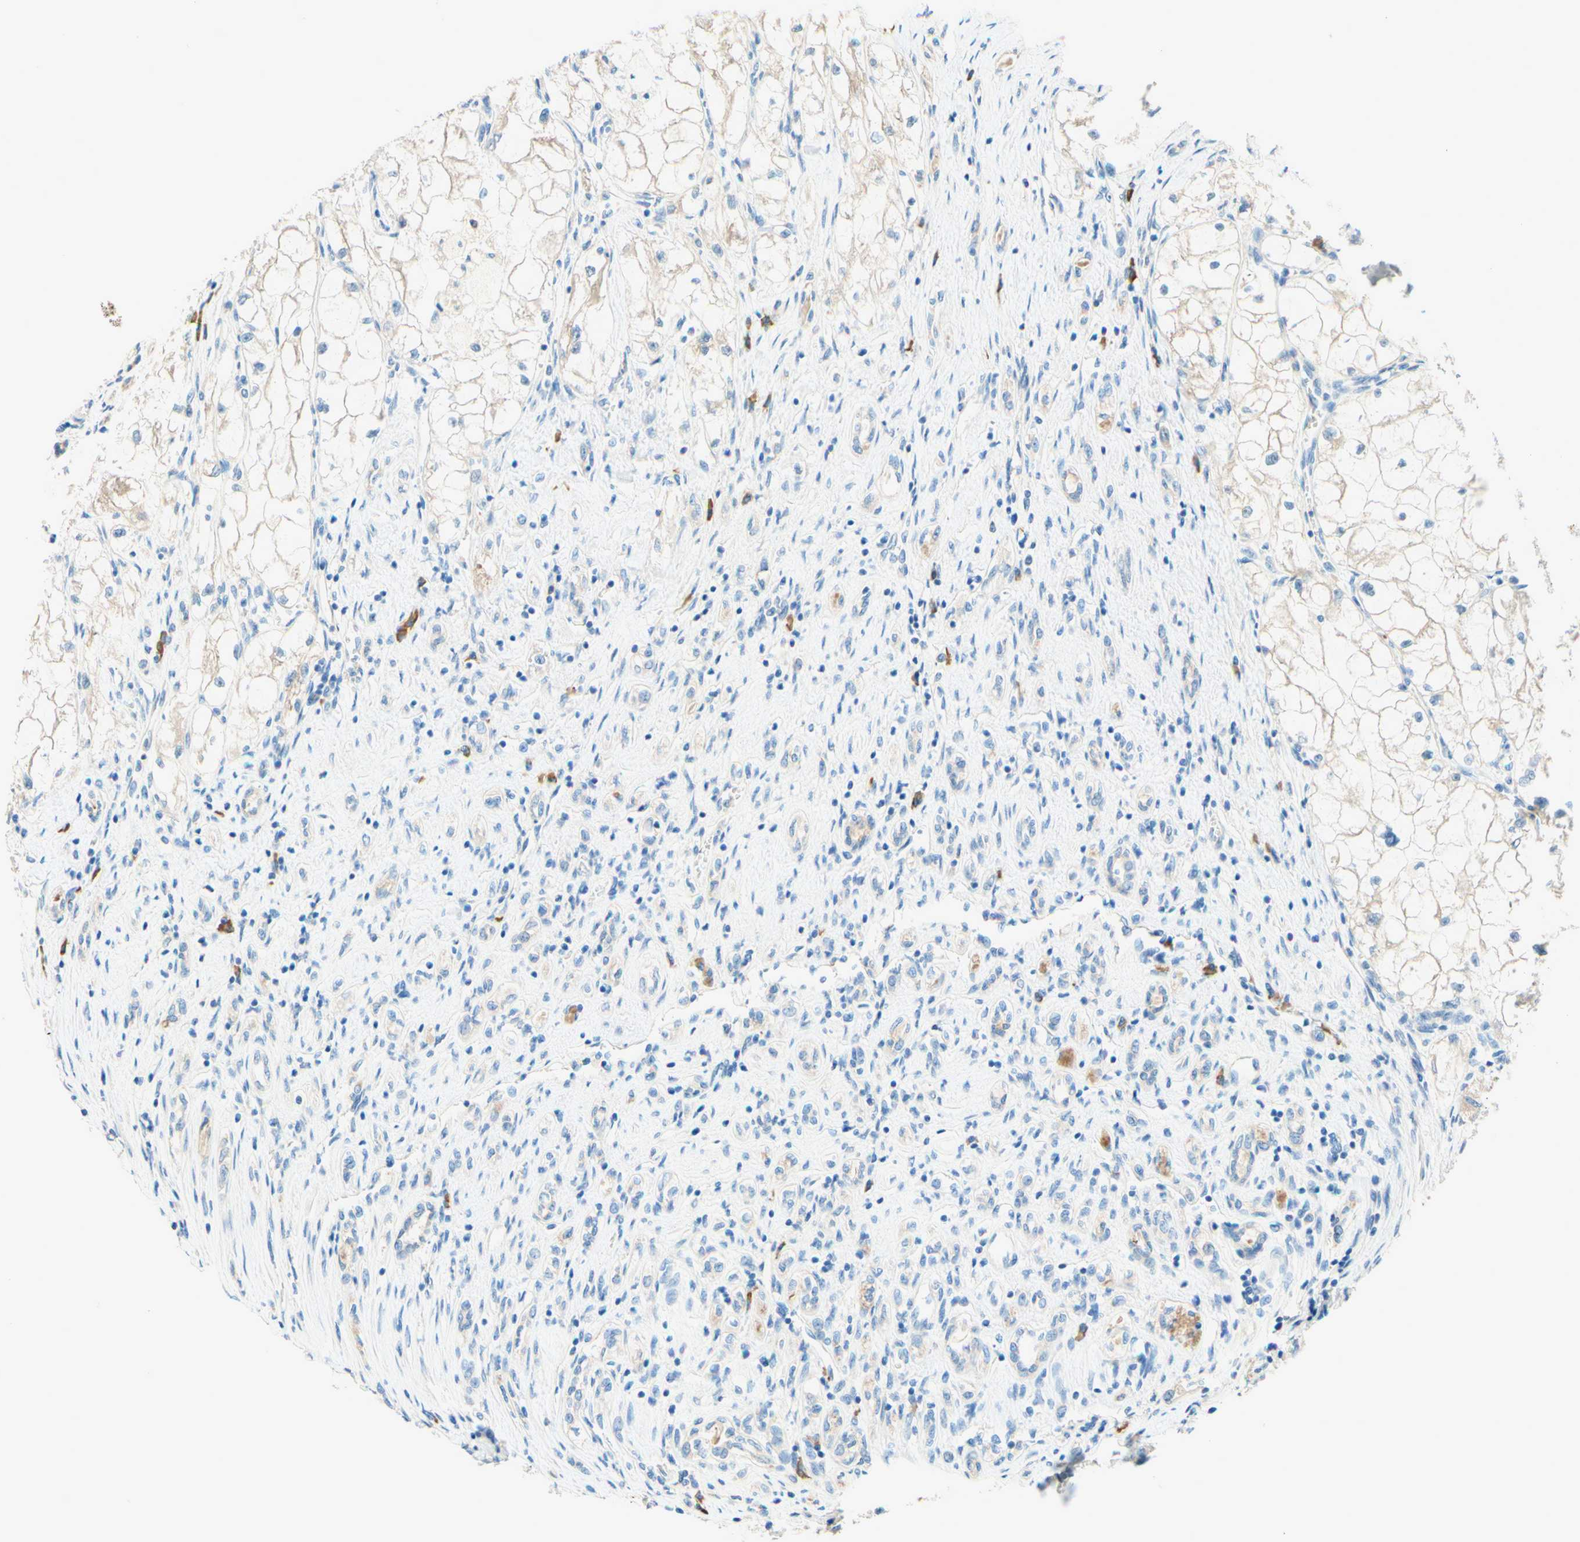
{"staining": {"intensity": "negative", "quantity": "none", "location": "none"}, "tissue": "renal cancer", "cell_type": "Tumor cells", "image_type": "cancer", "snomed": [{"axis": "morphology", "description": "Adenocarcinoma, NOS"}, {"axis": "topography", "description": "Kidney"}], "caption": "Protein analysis of renal cancer displays no significant staining in tumor cells.", "gene": "PASD1", "patient": {"sex": "female", "age": 70}}